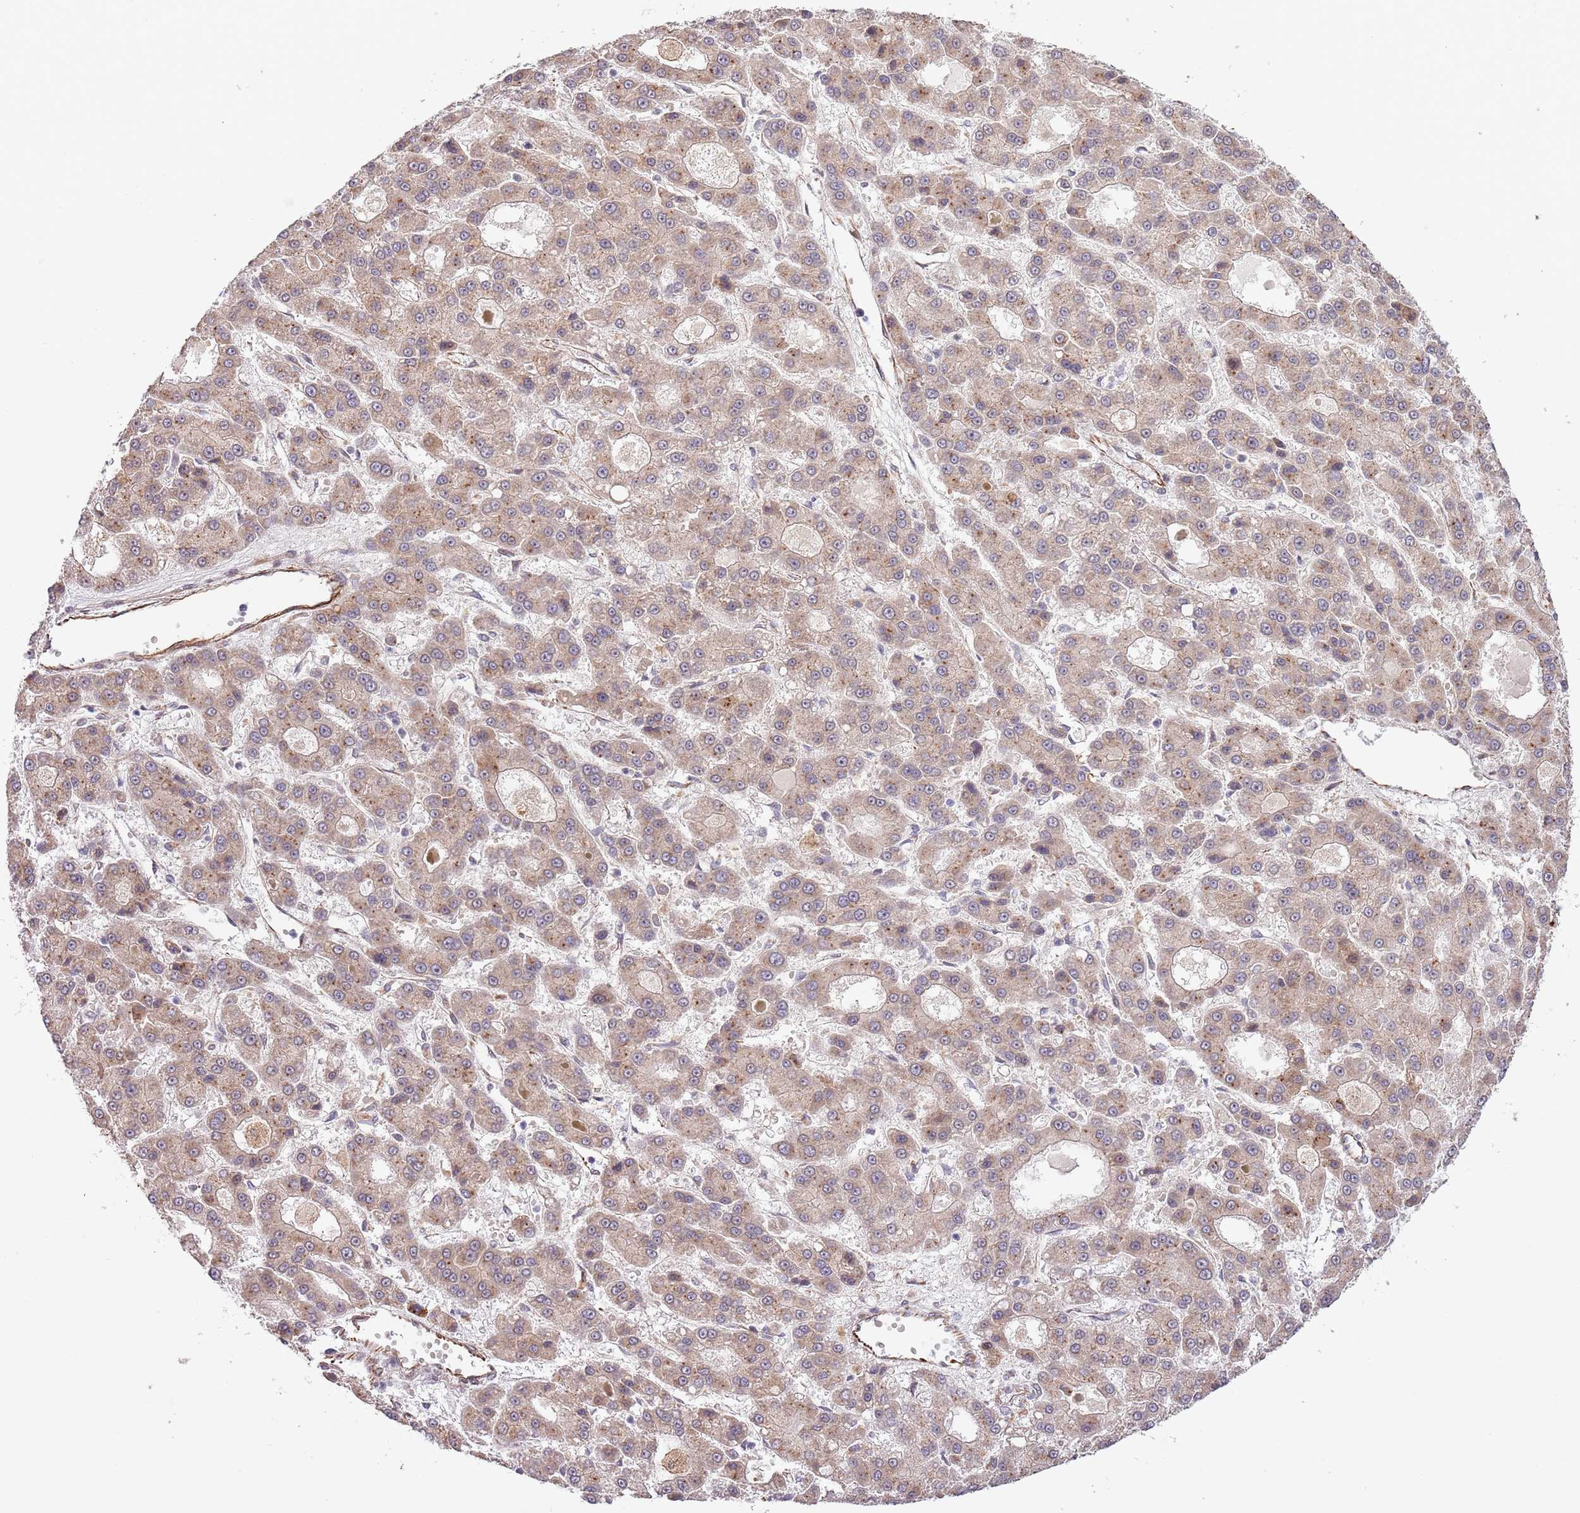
{"staining": {"intensity": "weak", "quantity": ">75%", "location": "cytoplasmic/membranous"}, "tissue": "liver cancer", "cell_type": "Tumor cells", "image_type": "cancer", "snomed": [{"axis": "morphology", "description": "Carcinoma, Hepatocellular, NOS"}, {"axis": "topography", "description": "Liver"}], "caption": "Human liver cancer (hepatocellular carcinoma) stained with a protein marker shows weak staining in tumor cells.", "gene": "NEK3", "patient": {"sex": "male", "age": 70}}